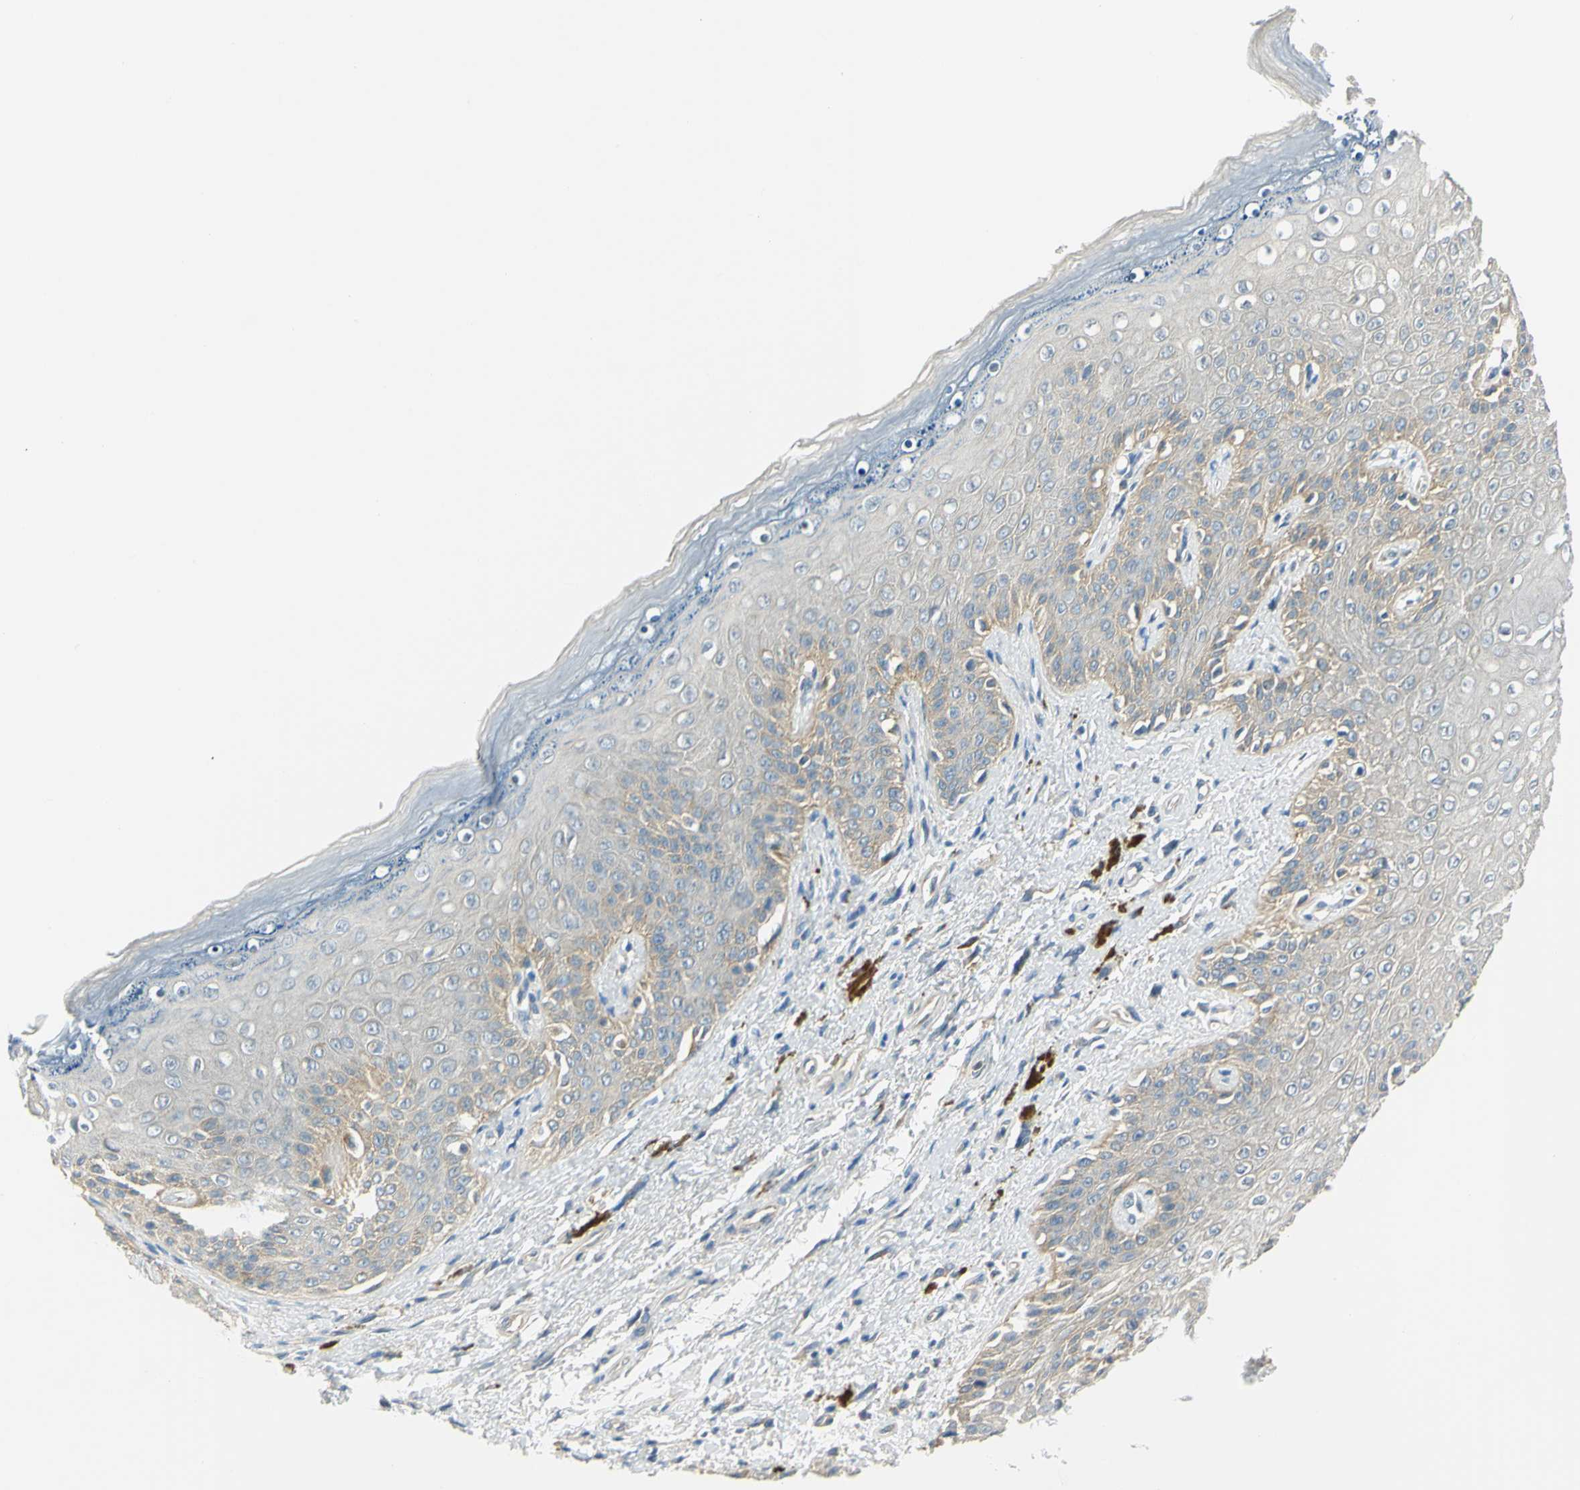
{"staining": {"intensity": "moderate", "quantity": ">75%", "location": "cytoplasmic/membranous"}, "tissue": "skin", "cell_type": "Epidermal cells", "image_type": "normal", "snomed": [{"axis": "morphology", "description": "Normal tissue, NOS"}, {"axis": "topography", "description": "Anal"}], "caption": "DAB immunohistochemical staining of normal skin exhibits moderate cytoplasmic/membranous protein expression in about >75% of epidermal cells.", "gene": "LAMA3", "patient": {"sex": "female", "age": 46}}